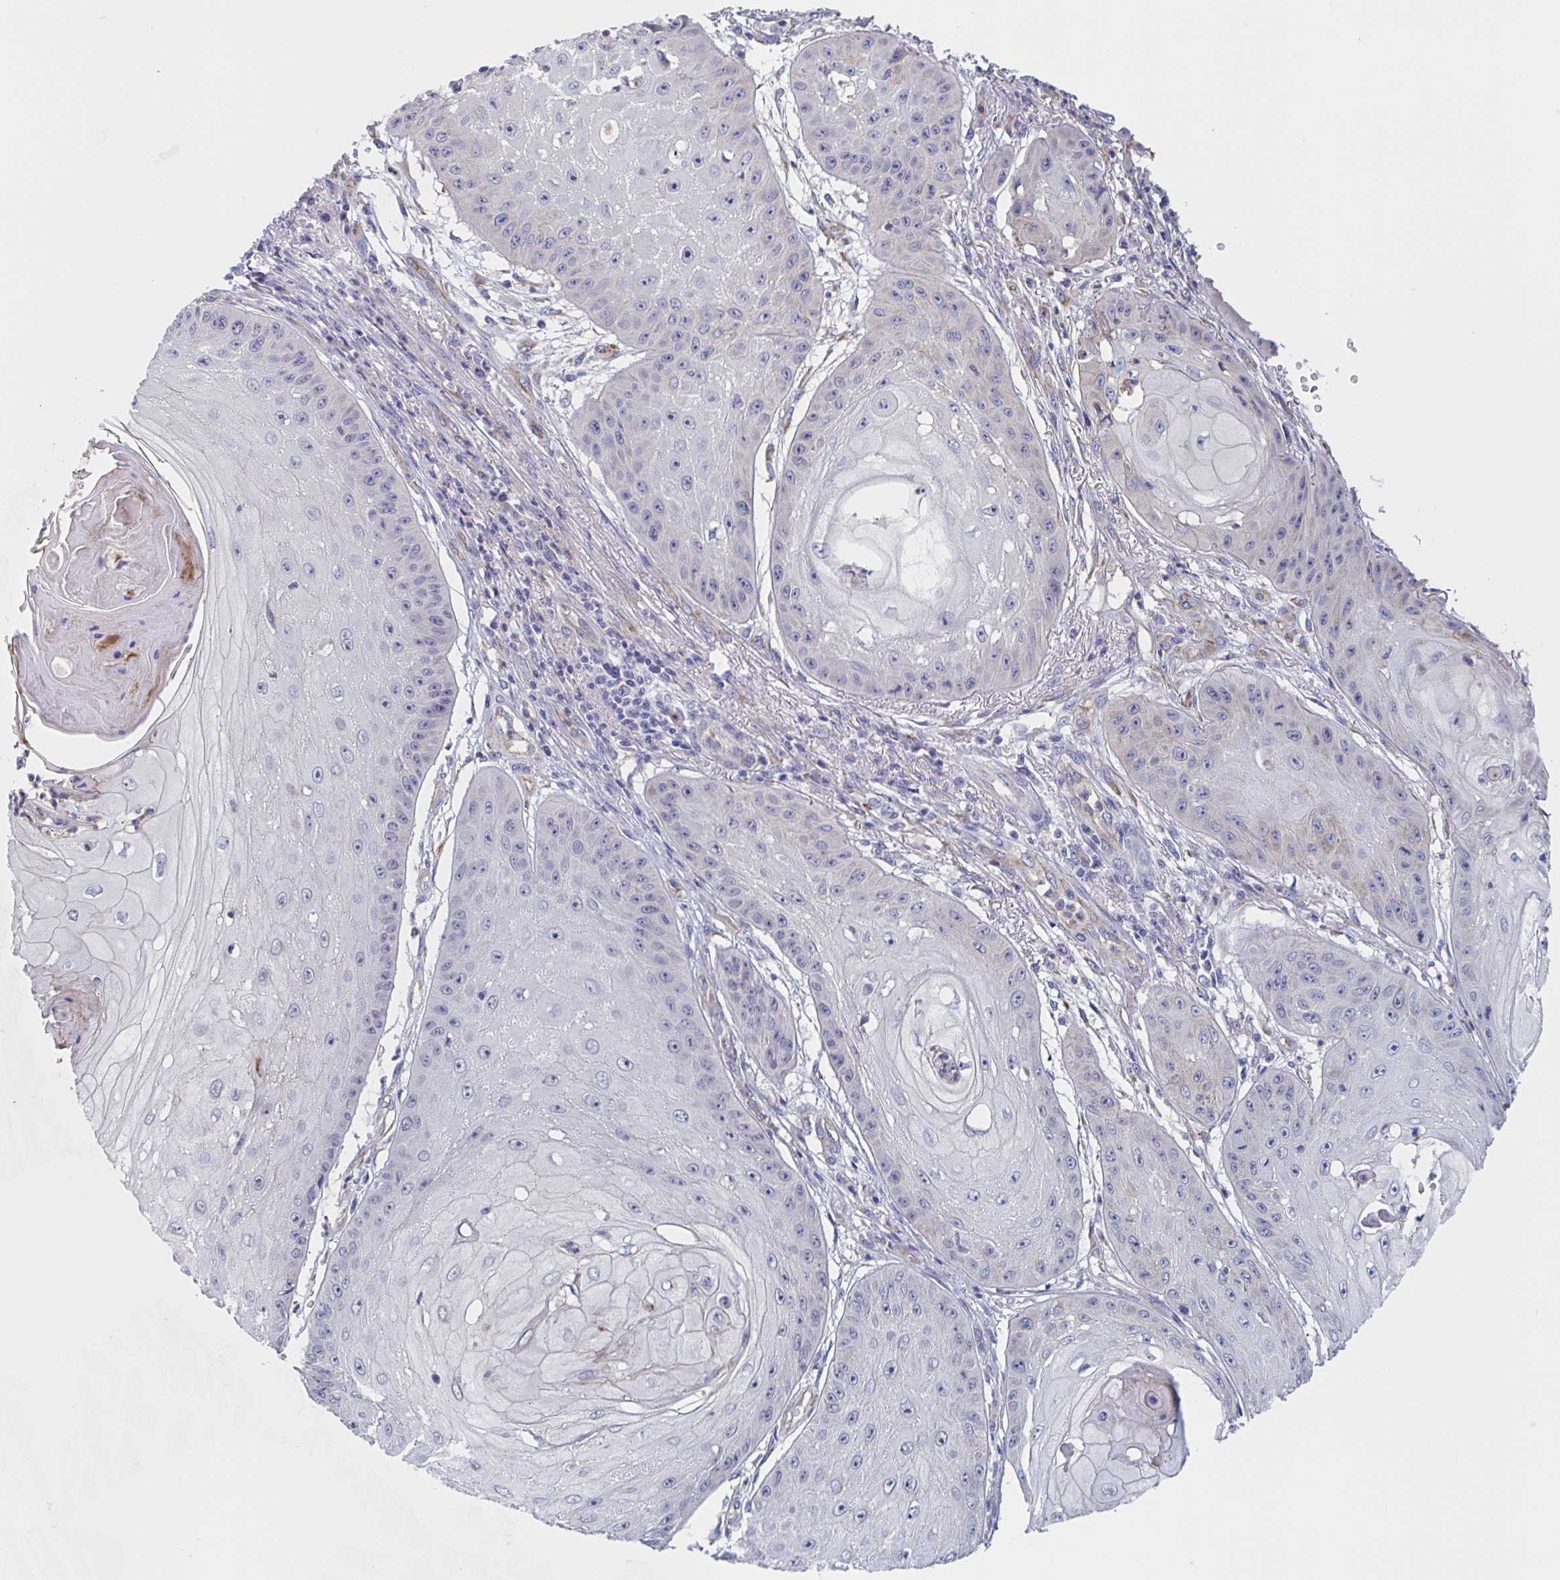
{"staining": {"intensity": "negative", "quantity": "none", "location": "none"}, "tissue": "skin cancer", "cell_type": "Tumor cells", "image_type": "cancer", "snomed": [{"axis": "morphology", "description": "Squamous cell carcinoma, NOS"}, {"axis": "topography", "description": "Skin"}], "caption": "IHC photomicrograph of neoplastic tissue: skin cancer stained with DAB (3,3'-diaminobenzidine) displays no significant protein staining in tumor cells.", "gene": "ST14", "patient": {"sex": "male", "age": 70}}